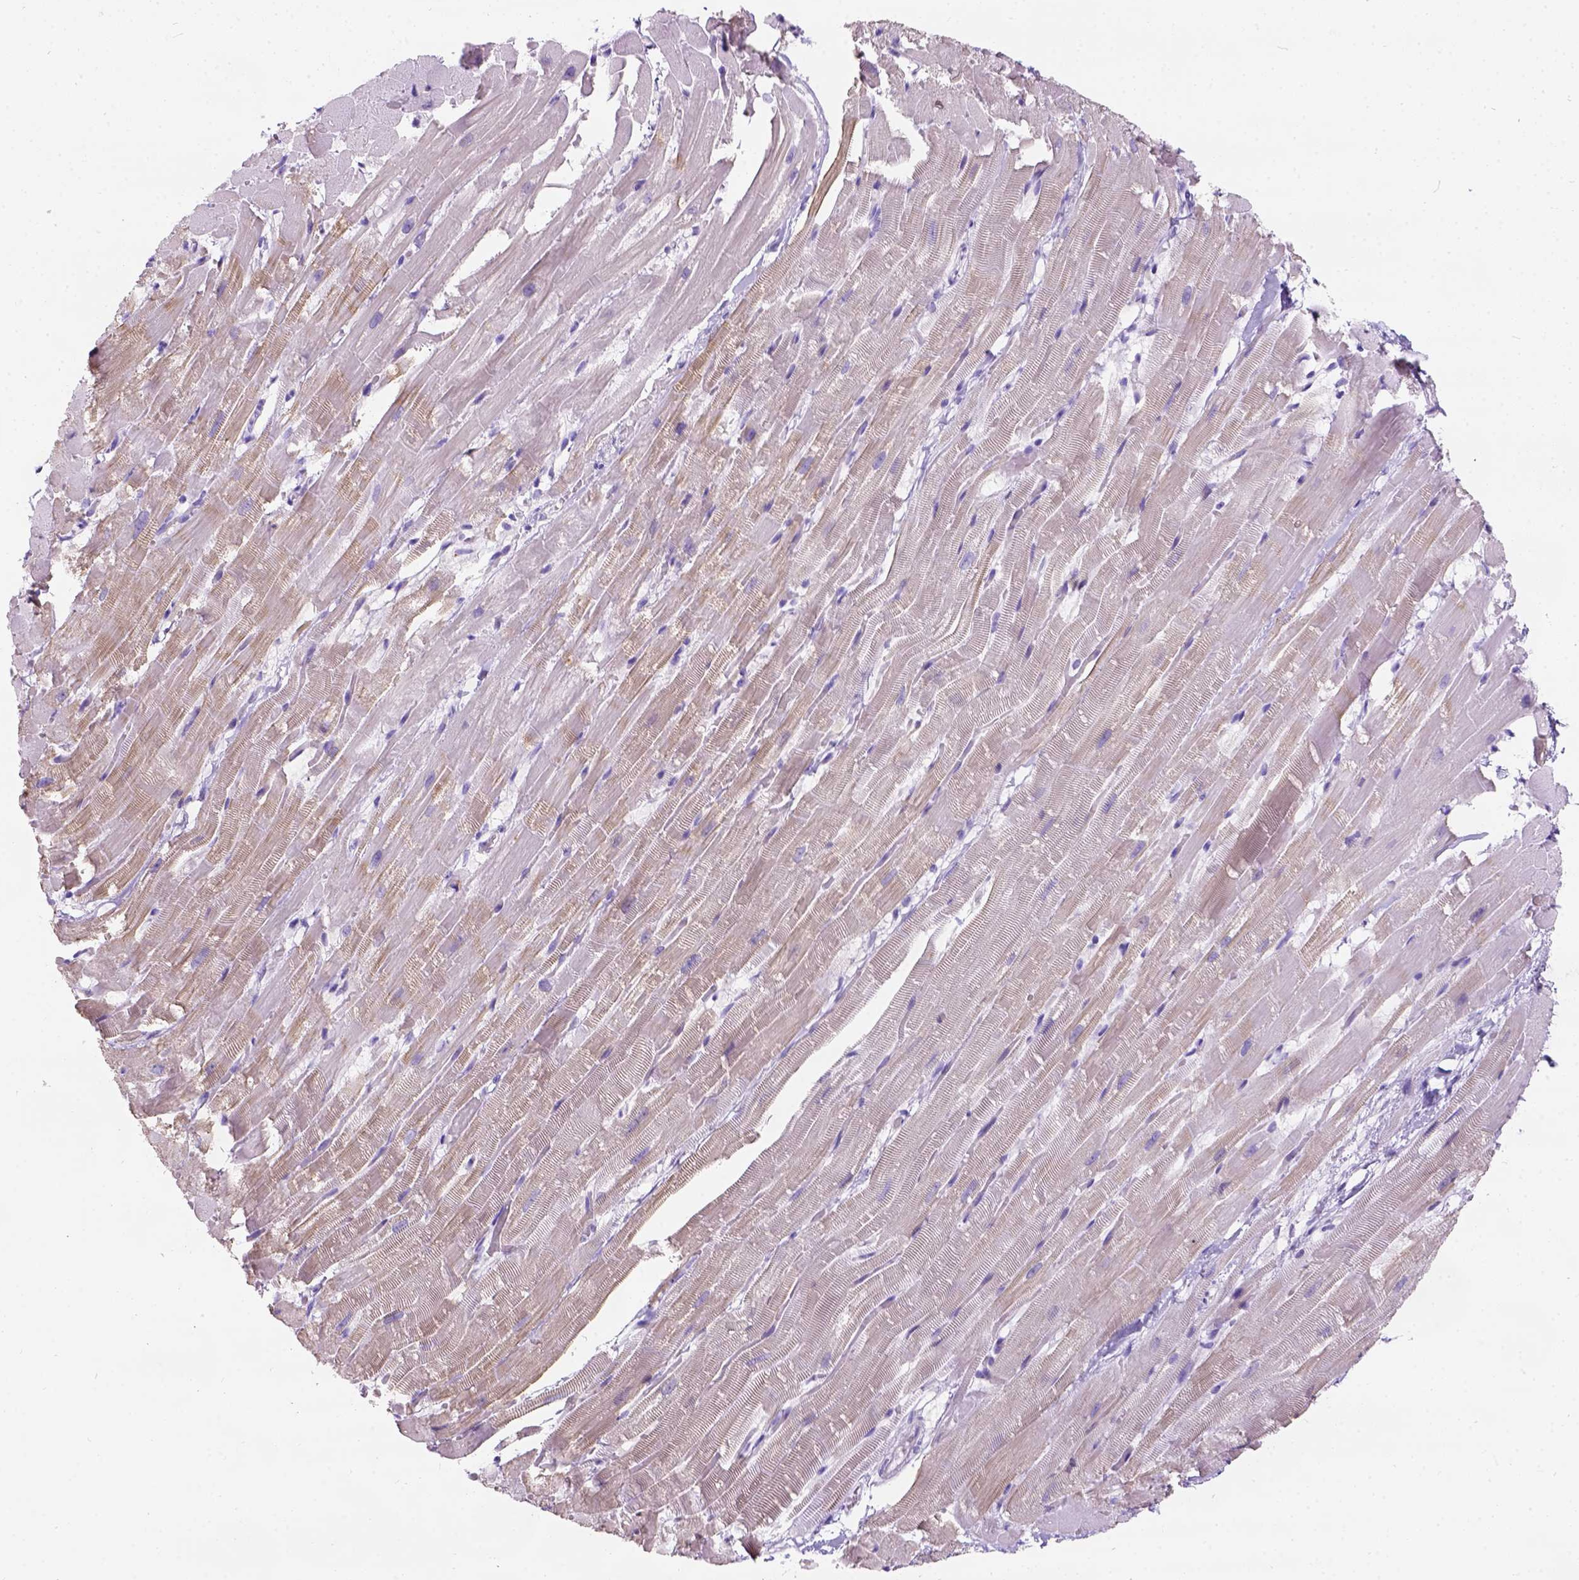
{"staining": {"intensity": "negative", "quantity": "none", "location": "none"}, "tissue": "heart muscle", "cell_type": "Cardiomyocytes", "image_type": "normal", "snomed": [{"axis": "morphology", "description": "Normal tissue, NOS"}, {"axis": "topography", "description": "Heart"}], "caption": "A high-resolution photomicrograph shows immunohistochemistry staining of normal heart muscle, which displays no significant positivity in cardiomyocytes. (Brightfield microscopy of DAB immunohistochemistry at high magnification).", "gene": "C7orf57", "patient": {"sex": "male", "age": 37}}